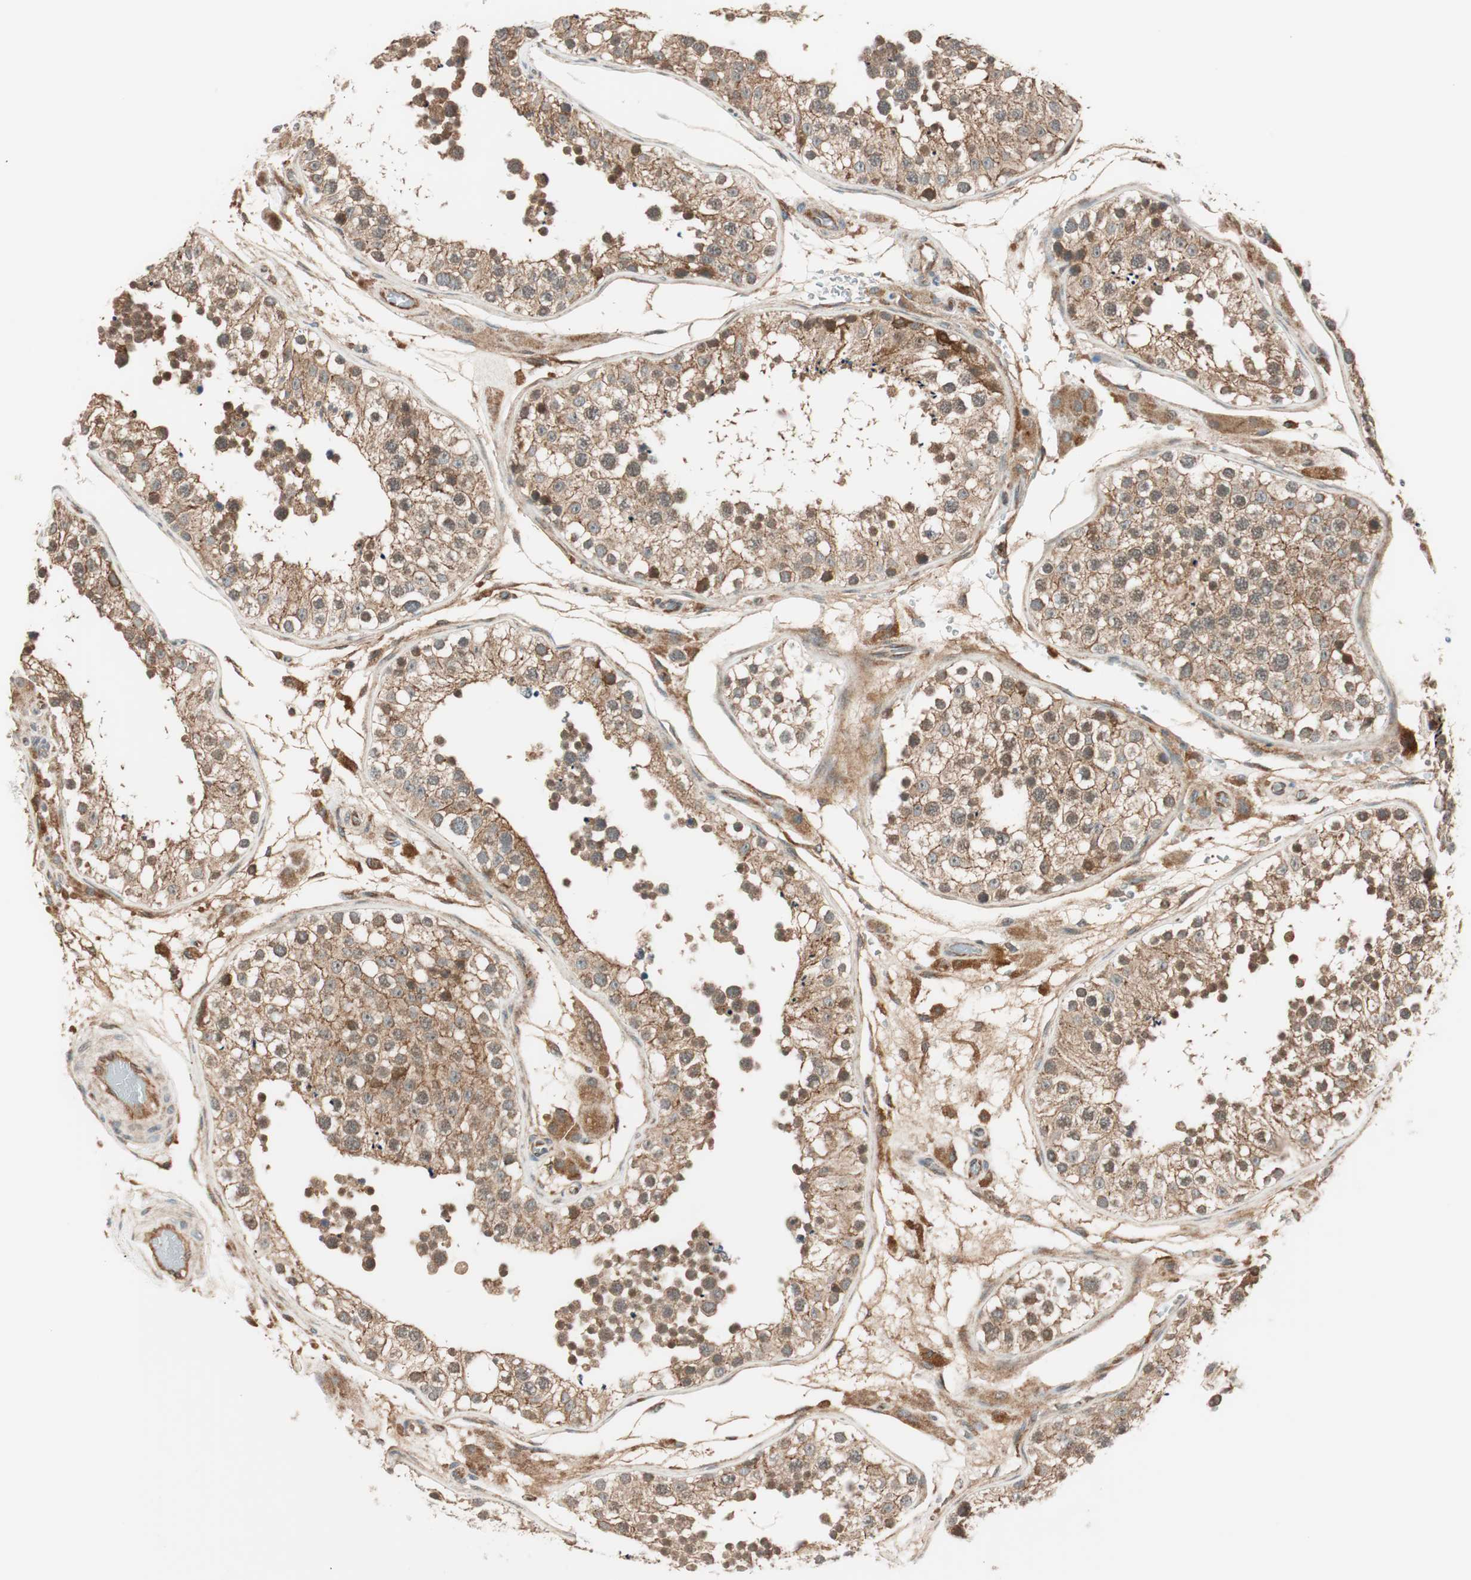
{"staining": {"intensity": "moderate", "quantity": ">75%", "location": "cytoplasmic/membranous"}, "tissue": "testis", "cell_type": "Cells in seminiferous ducts", "image_type": "normal", "snomed": [{"axis": "morphology", "description": "Normal tissue, NOS"}, {"axis": "topography", "description": "Testis"}], "caption": "A photomicrograph of testis stained for a protein demonstrates moderate cytoplasmic/membranous brown staining in cells in seminiferous ducts.", "gene": "ABI1", "patient": {"sex": "male", "age": 26}}